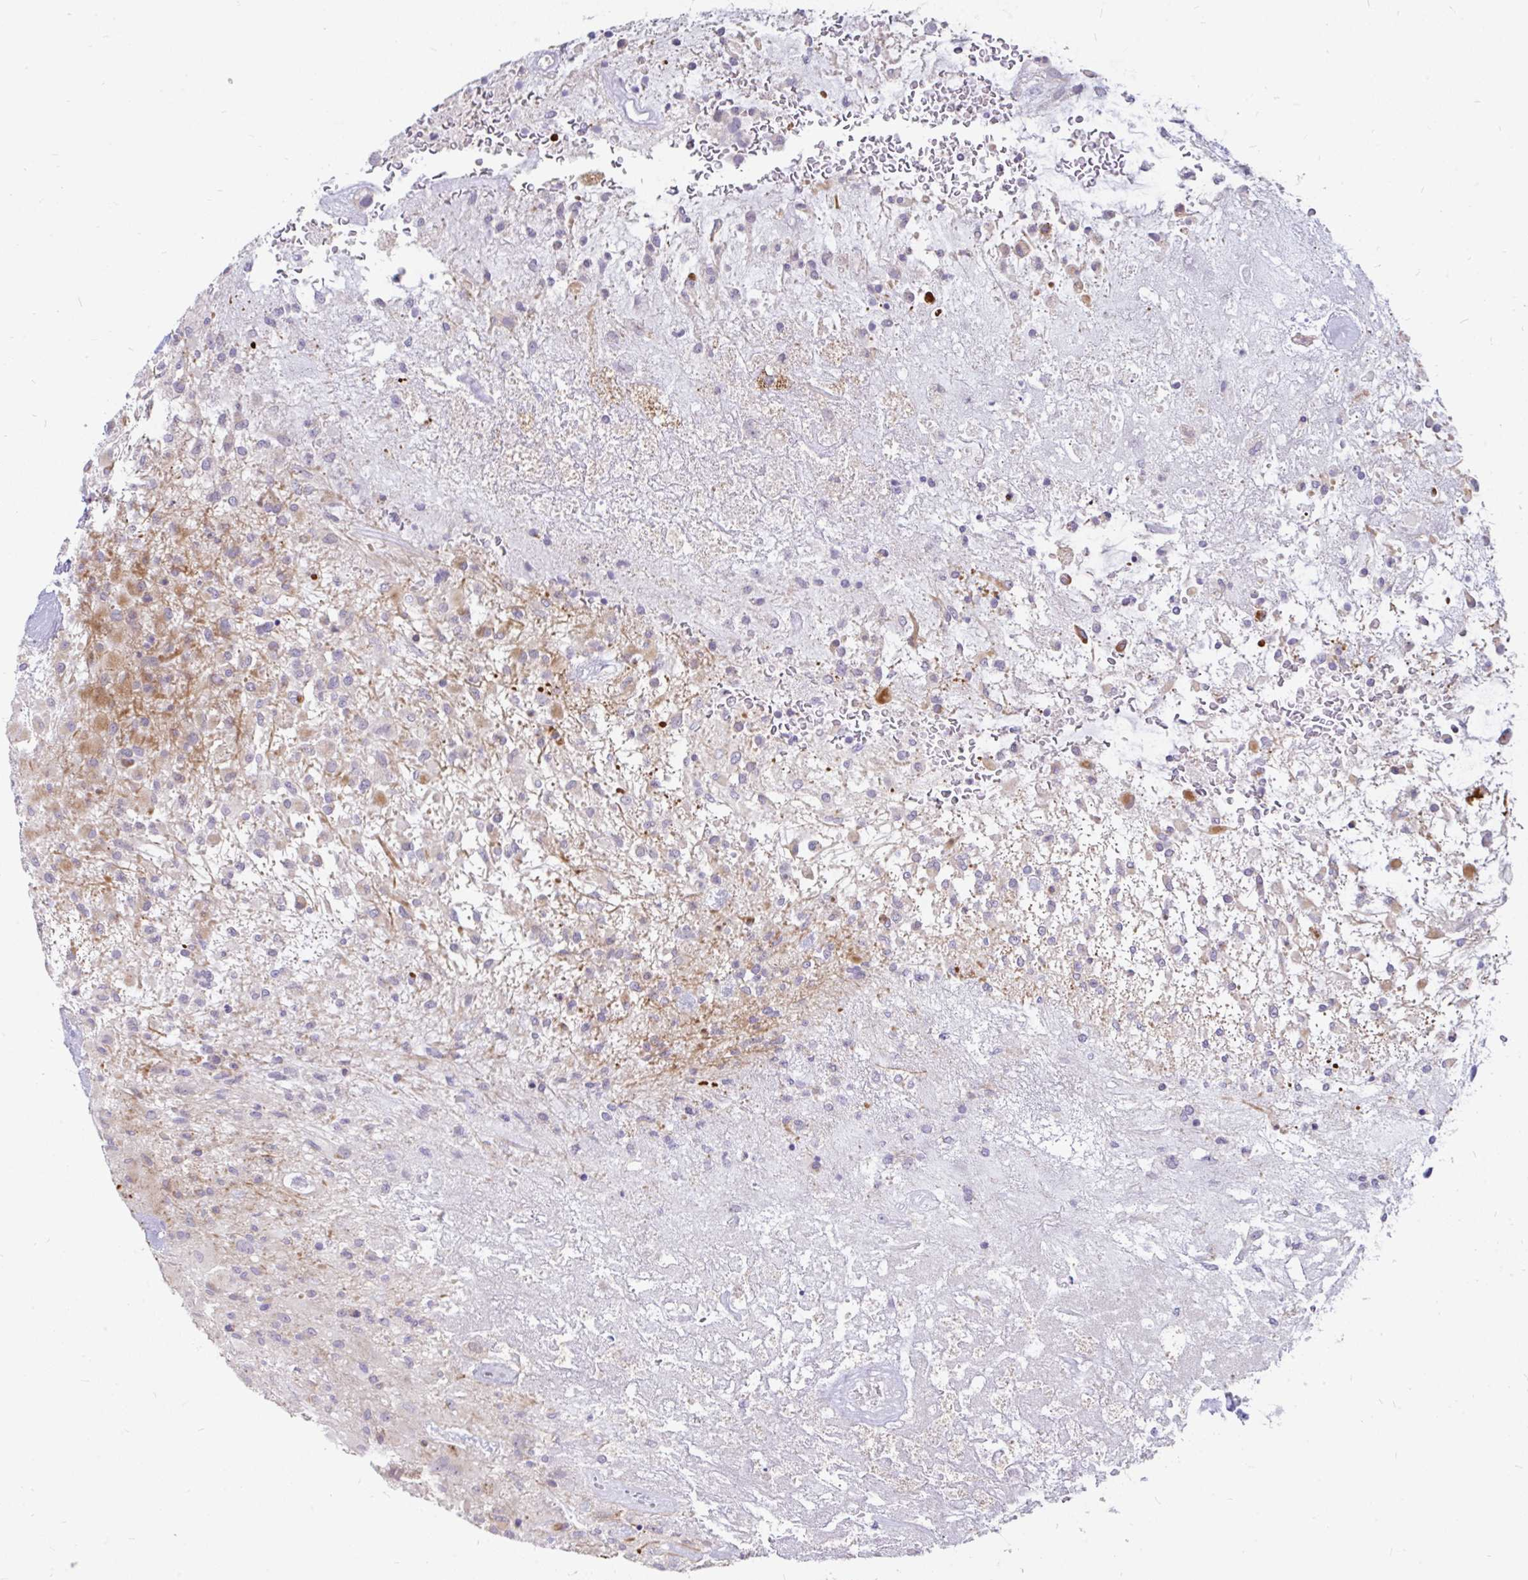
{"staining": {"intensity": "moderate", "quantity": "<25%", "location": "cytoplasmic/membranous"}, "tissue": "glioma", "cell_type": "Tumor cells", "image_type": "cancer", "snomed": [{"axis": "morphology", "description": "Glioma, malignant, High grade"}, {"axis": "topography", "description": "Brain"}], "caption": "The image reveals a brown stain indicating the presence of a protein in the cytoplasmic/membranous of tumor cells in glioma. (DAB = brown stain, brightfield microscopy at high magnification).", "gene": "INTS5", "patient": {"sex": "female", "age": 67}}